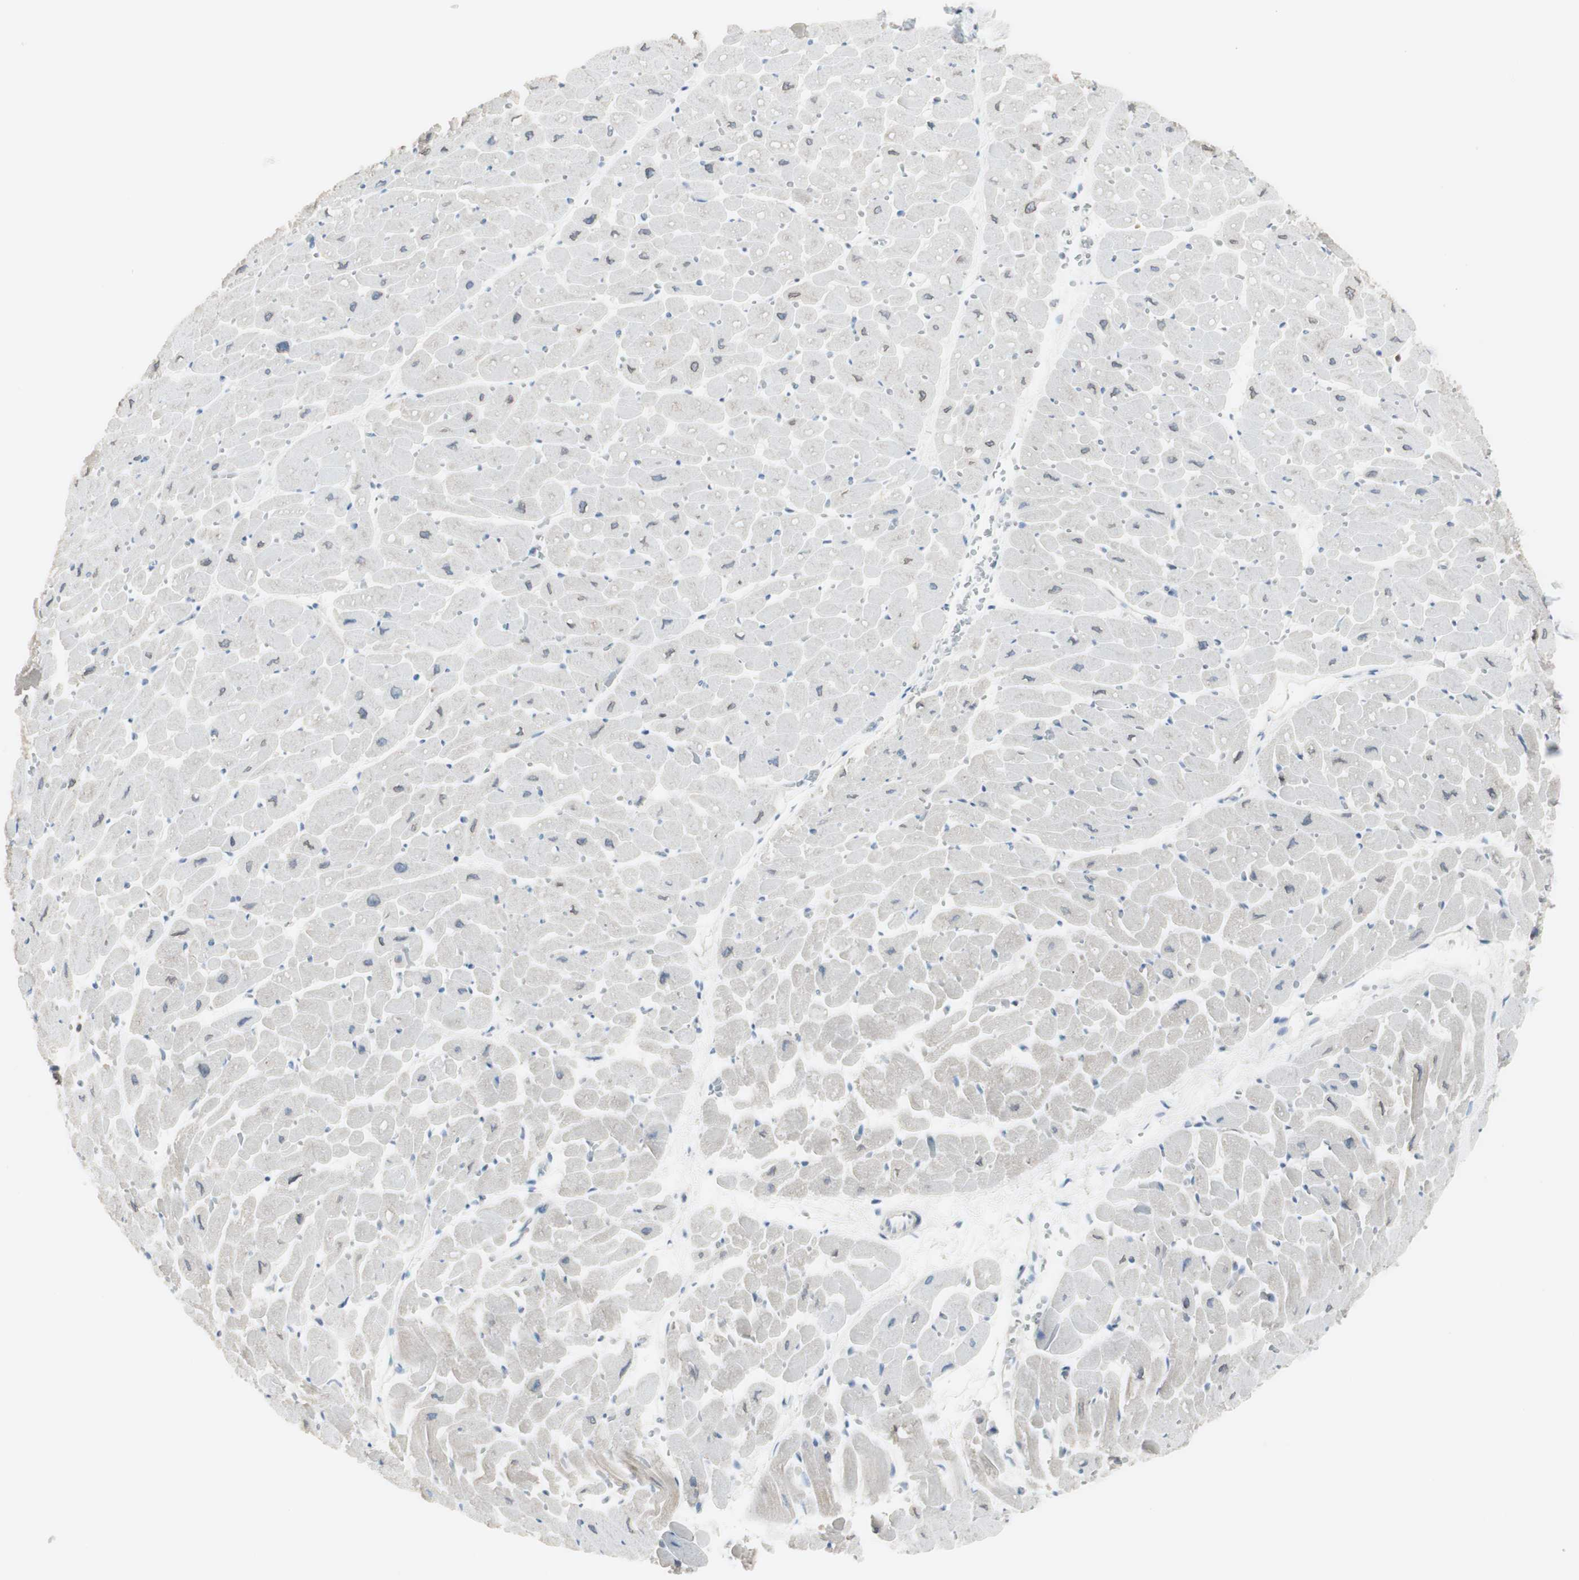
{"staining": {"intensity": "negative", "quantity": "none", "location": "none"}, "tissue": "heart muscle", "cell_type": "Cardiomyocytes", "image_type": "normal", "snomed": [{"axis": "morphology", "description": "Normal tissue, NOS"}, {"axis": "topography", "description": "Heart"}], "caption": "Cardiomyocytes are negative for brown protein staining in normal heart muscle.", "gene": "SLC9A3R1", "patient": {"sex": "male", "age": 45}}